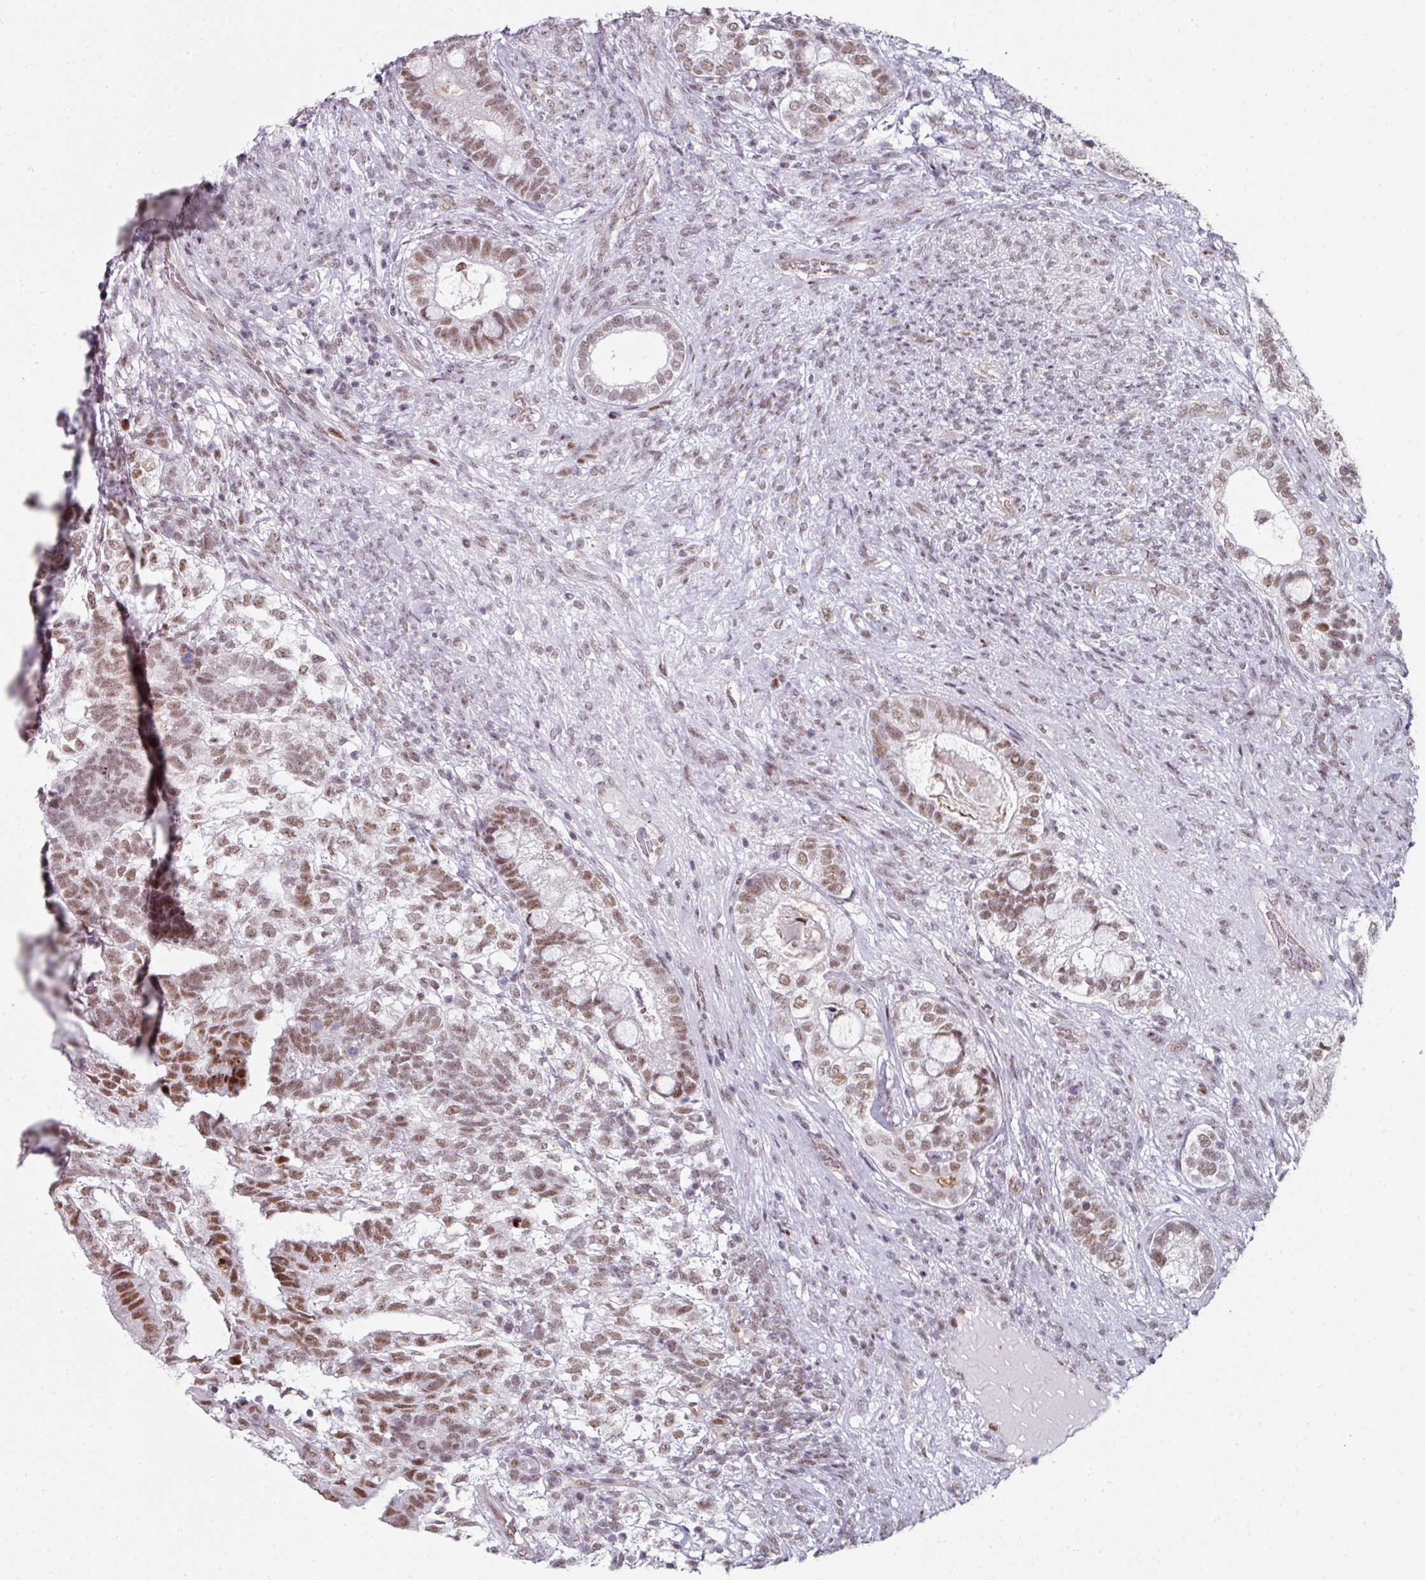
{"staining": {"intensity": "moderate", "quantity": ">75%", "location": "nuclear"}, "tissue": "testis cancer", "cell_type": "Tumor cells", "image_type": "cancer", "snomed": [{"axis": "morphology", "description": "Seminoma, NOS"}, {"axis": "morphology", "description": "Carcinoma, Embryonal, NOS"}, {"axis": "topography", "description": "Testis"}], "caption": "The photomicrograph displays staining of testis cancer, revealing moderate nuclear protein expression (brown color) within tumor cells. (DAB = brown stain, brightfield microscopy at high magnification).", "gene": "SF3B5", "patient": {"sex": "male", "age": 41}}